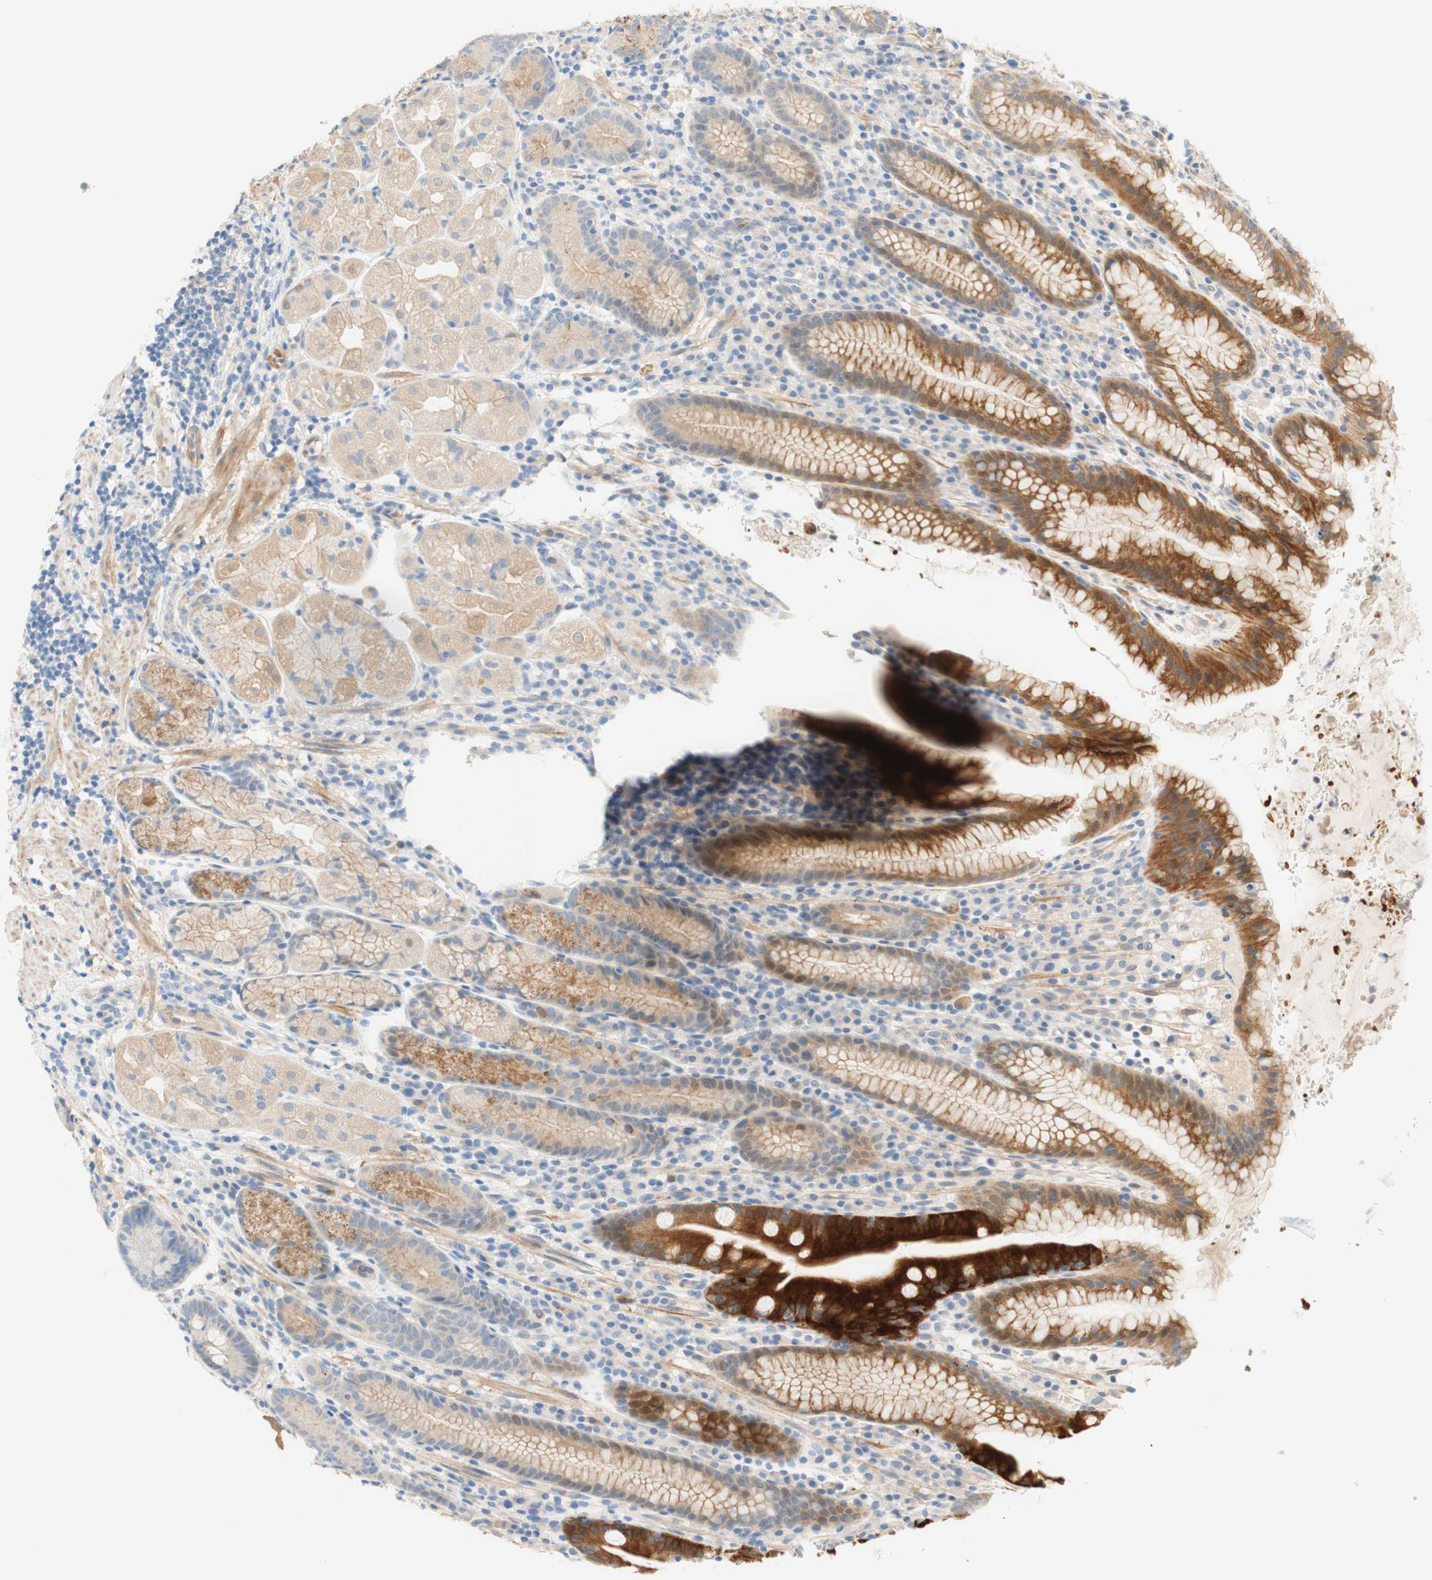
{"staining": {"intensity": "moderate", "quantity": ">75%", "location": "cytoplasmic/membranous"}, "tissue": "stomach", "cell_type": "Glandular cells", "image_type": "normal", "snomed": [{"axis": "morphology", "description": "Normal tissue, NOS"}, {"axis": "topography", "description": "Stomach, lower"}], "caption": "Immunohistochemistry histopathology image of unremarkable stomach stained for a protein (brown), which reveals medium levels of moderate cytoplasmic/membranous staining in approximately >75% of glandular cells.", "gene": "ENTREP2", "patient": {"sex": "male", "age": 52}}